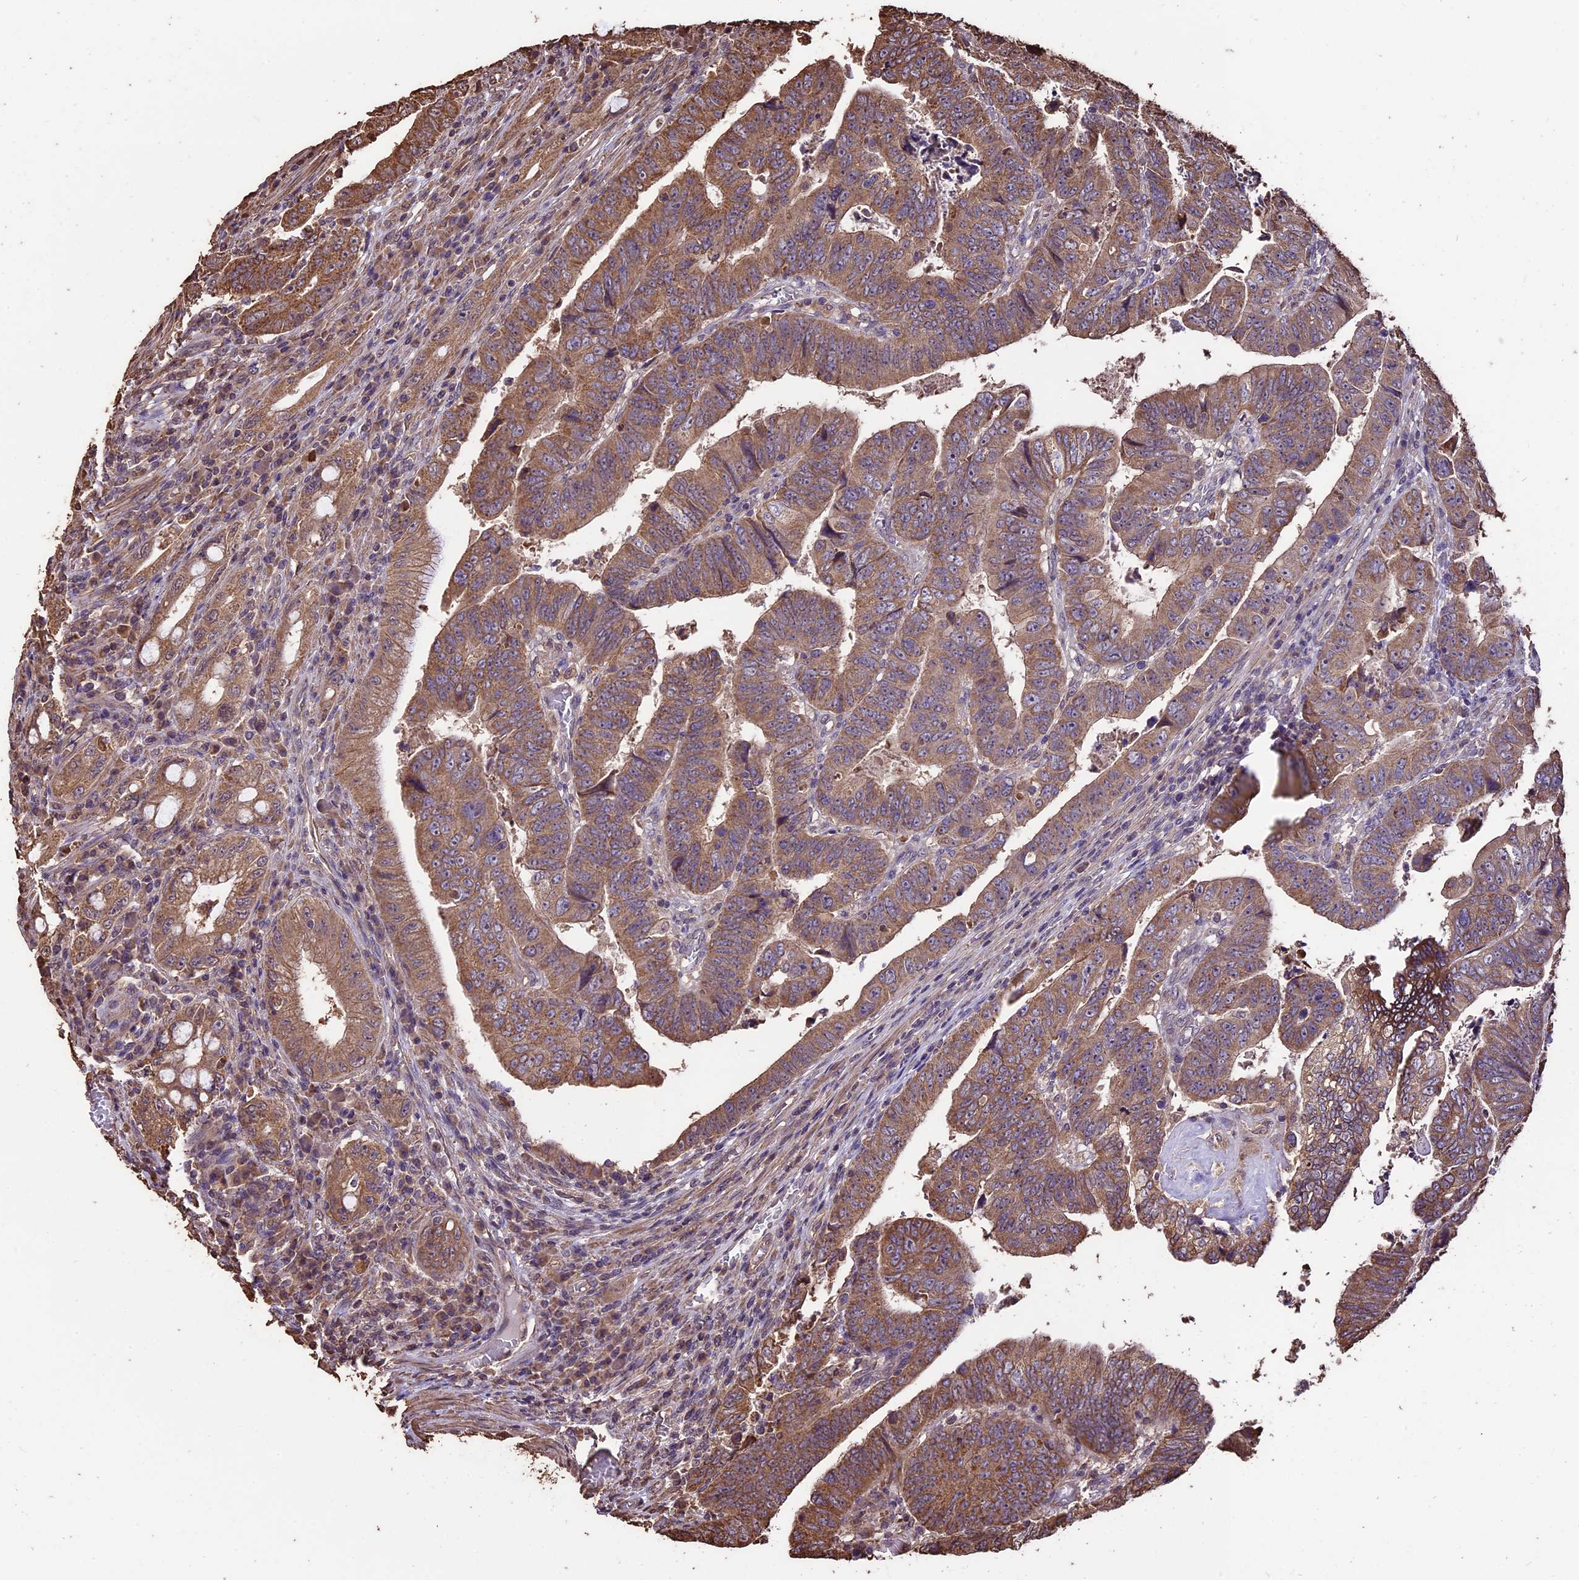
{"staining": {"intensity": "moderate", "quantity": ">75%", "location": "cytoplasmic/membranous"}, "tissue": "colorectal cancer", "cell_type": "Tumor cells", "image_type": "cancer", "snomed": [{"axis": "morphology", "description": "Normal tissue, NOS"}, {"axis": "morphology", "description": "Adenocarcinoma, NOS"}, {"axis": "topography", "description": "Rectum"}], "caption": "Human colorectal cancer stained with a protein marker displays moderate staining in tumor cells.", "gene": "PGPEP1L", "patient": {"sex": "female", "age": 65}}